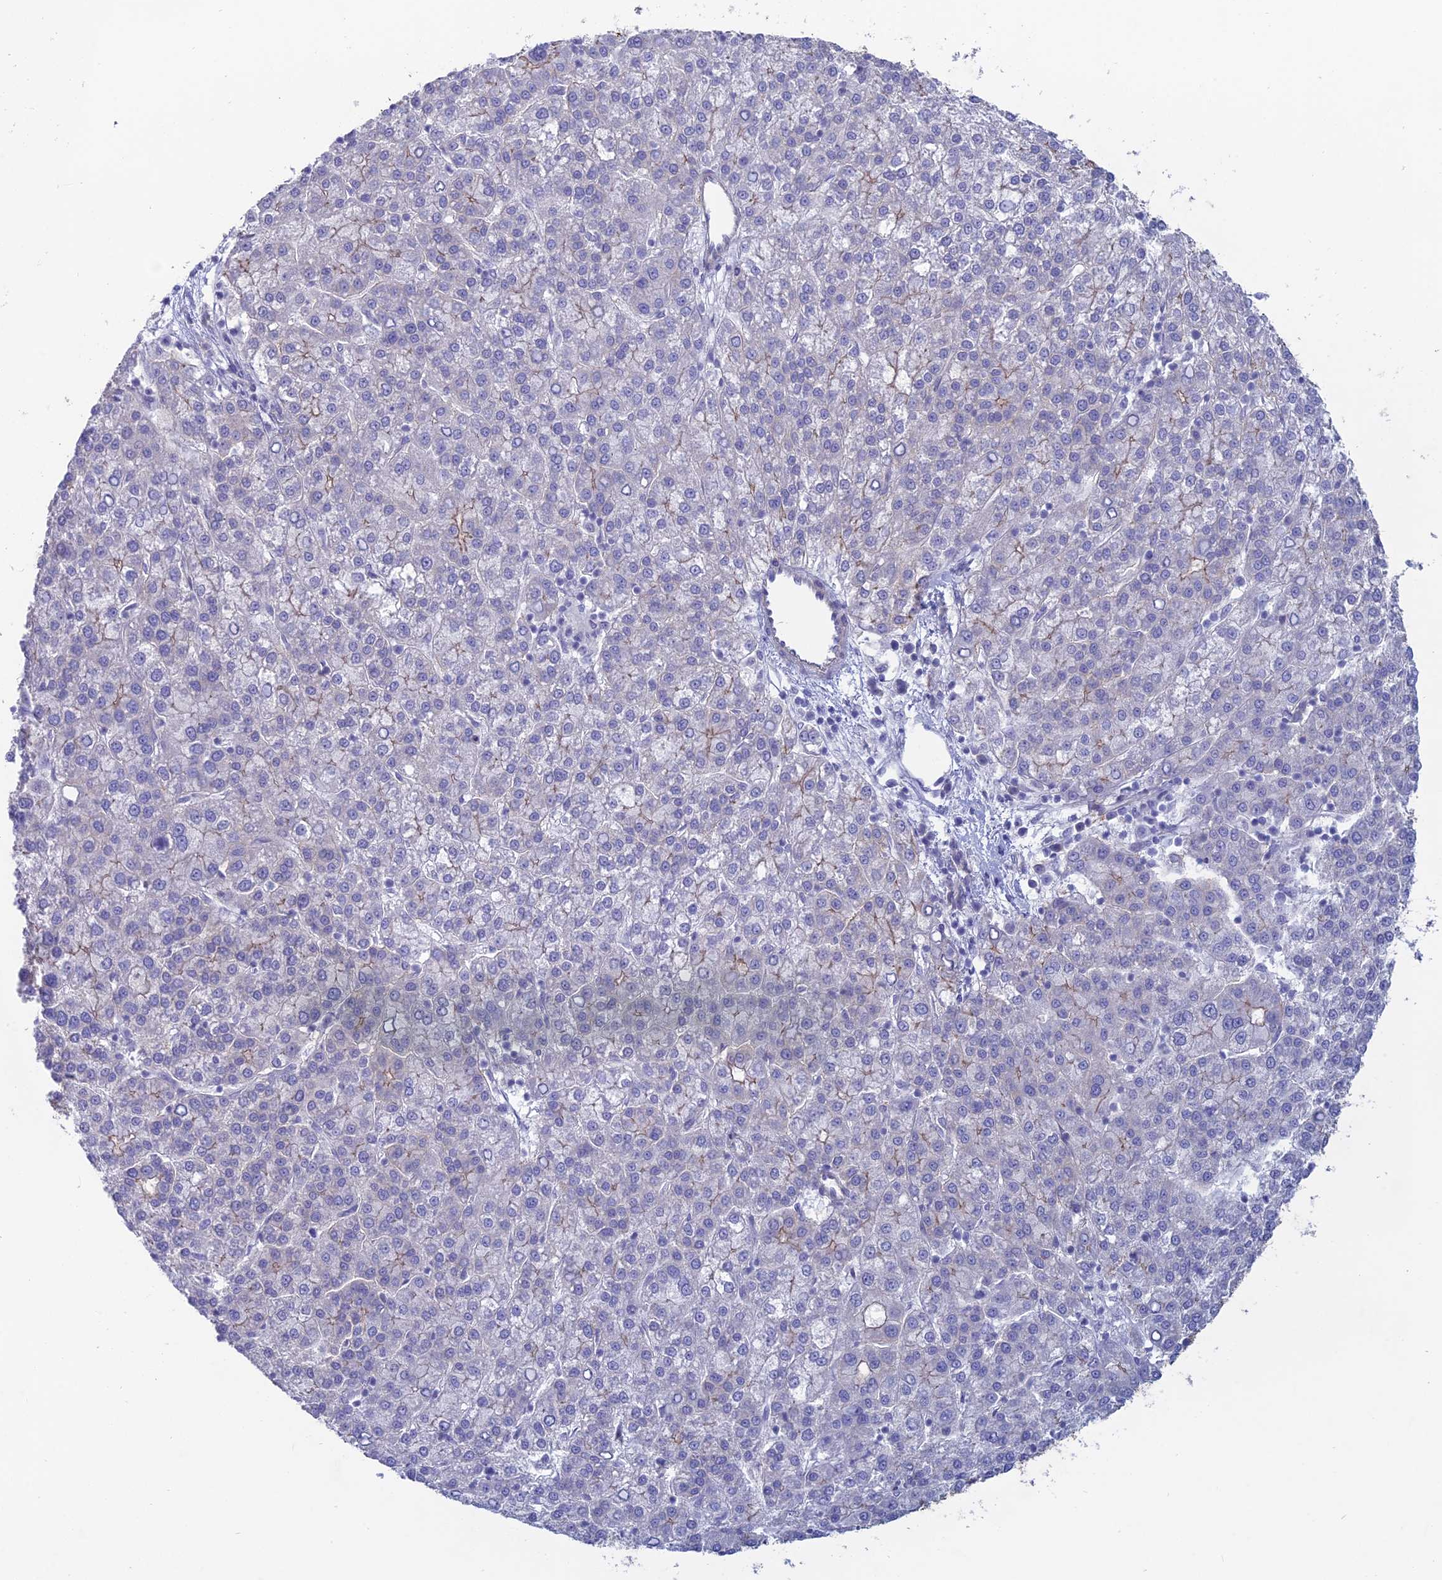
{"staining": {"intensity": "moderate", "quantity": "<25%", "location": "cytoplasmic/membranous"}, "tissue": "liver cancer", "cell_type": "Tumor cells", "image_type": "cancer", "snomed": [{"axis": "morphology", "description": "Carcinoma, Hepatocellular, NOS"}, {"axis": "topography", "description": "Liver"}], "caption": "Hepatocellular carcinoma (liver) tissue exhibits moderate cytoplasmic/membranous positivity in approximately <25% of tumor cells", "gene": "MYO5B", "patient": {"sex": "female", "age": 58}}